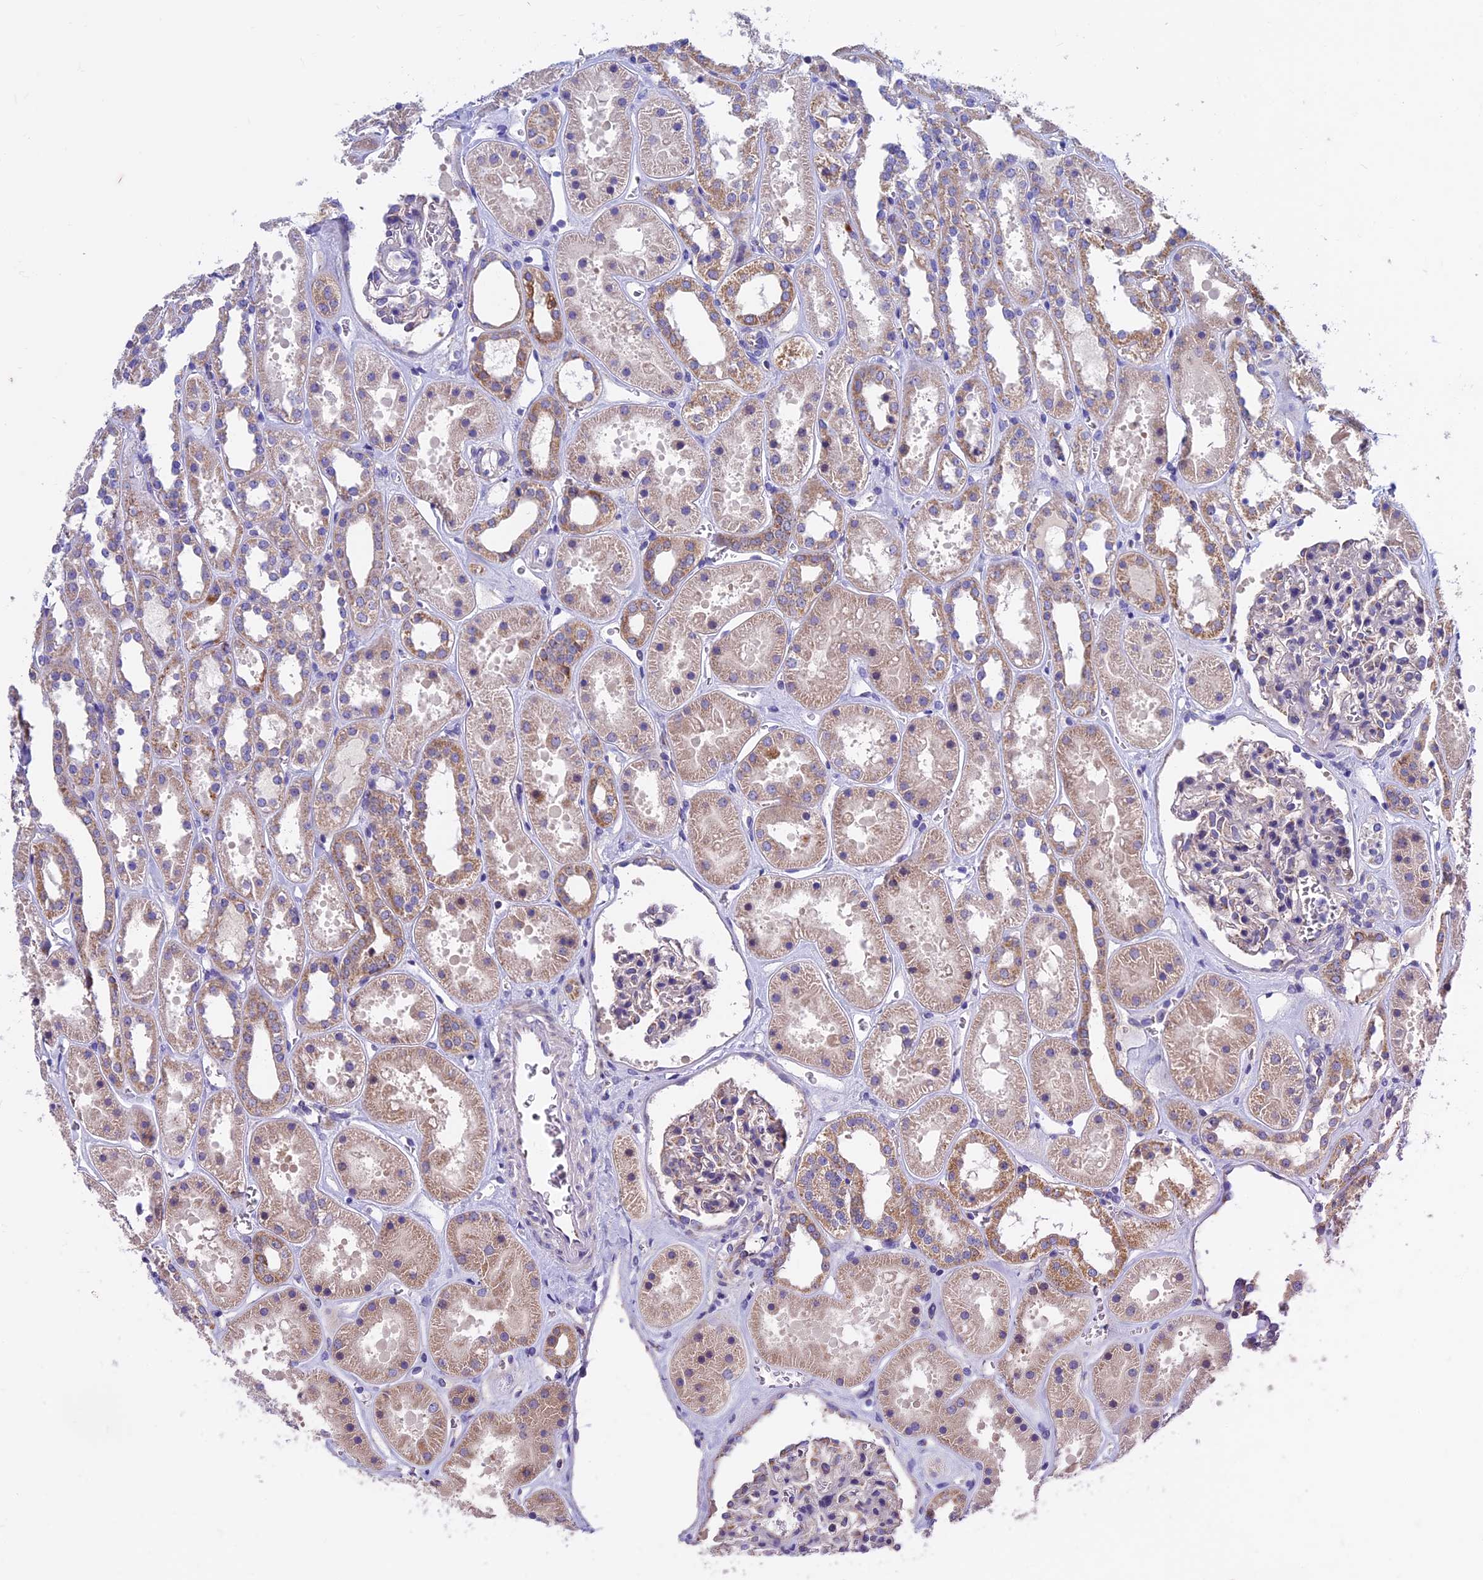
{"staining": {"intensity": "negative", "quantity": "none", "location": "none"}, "tissue": "kidney", "cell_type": "Cells in glomeruli", "image_type": "normal", "snomed": [{"axis": "morphology", "description": "Normal tissue, NOS"}, {"axis": "topography", "description": "Kidney"}], "caption": "This is an immunohistochemistry (IHC) micrograph of unremarkable kidney. There is no staining in cells in glomeruli.", "gene": "RNF17", "patient": {"sex": "female", "age": 41}}